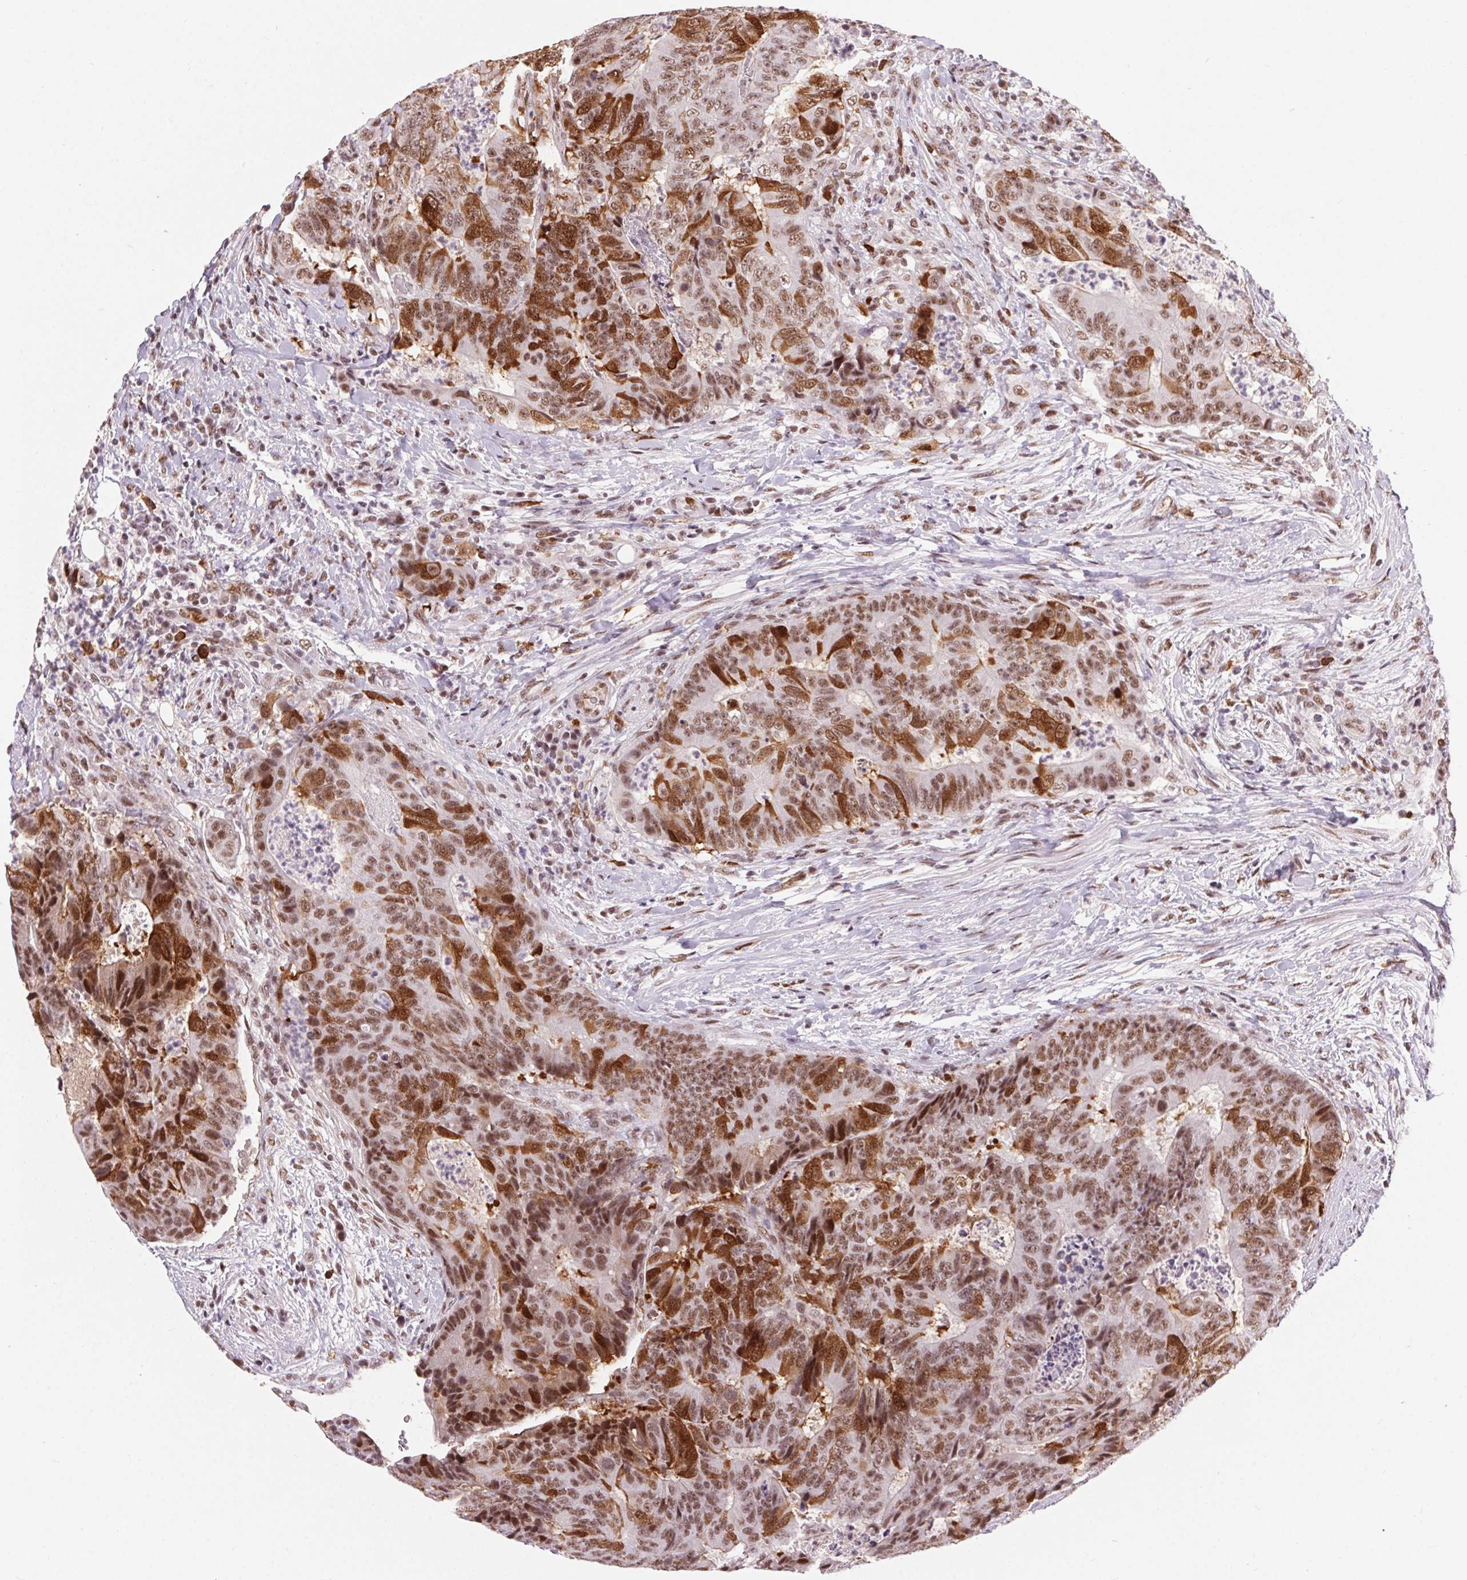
{"staining": {"intensity": "strong", "quantity": ">75%", "location": "cytoplasmic/membranous,nuclear"}, "tissue": "colorectal cancer", "cell_type": "Tumor cells", "image_type": "cancer", "snomed": [{"axis": "morphology", "description": "Adenocarcinoma, NOS"}, {"axis": "topography", "description": "Colon"}], "caption": "Protein expression analysis of human colorectal adenocarcinoma reveals strong cytoplasmic/membranous and nuclear staining in approximately >75% of tumor cells.", "gene": "CD2BP2", "patient": {"sex": "female", "age": 48}}